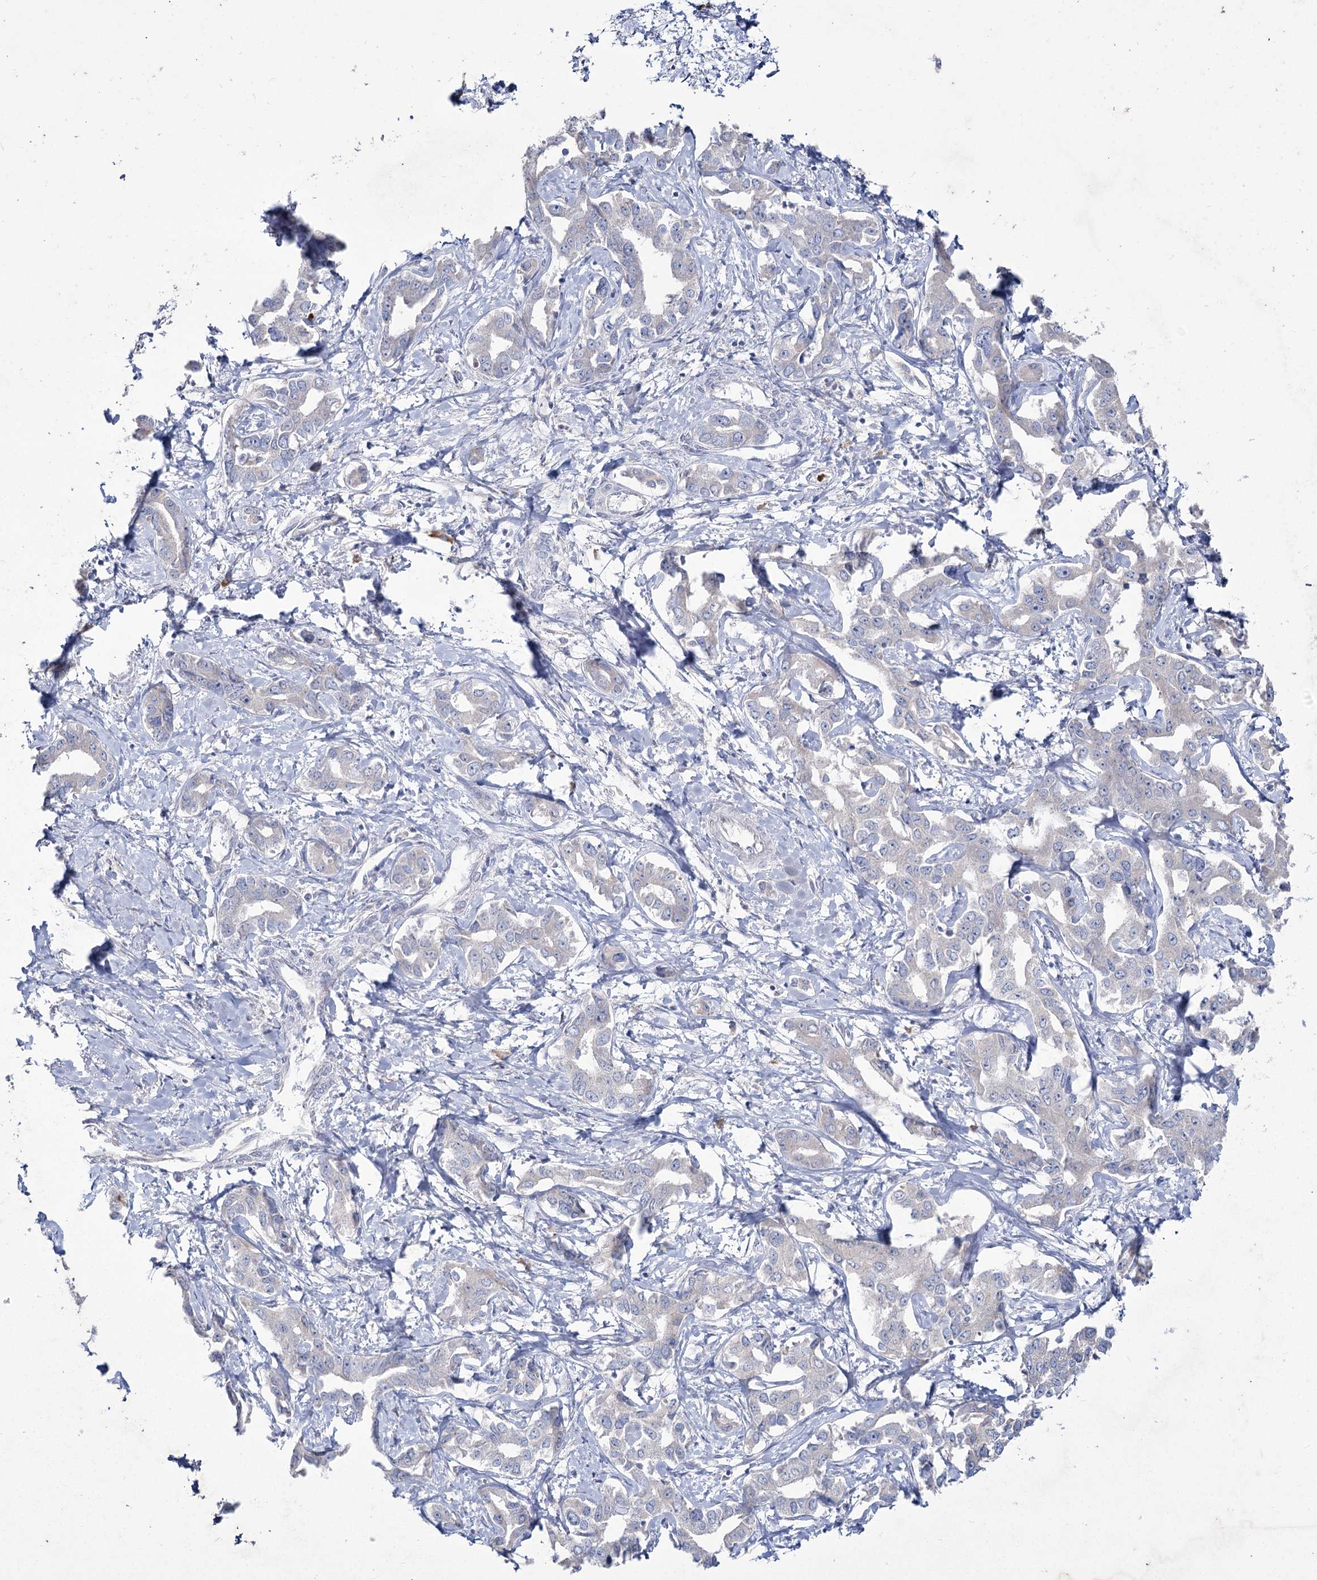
{"staining": {"intensity": "negative", "quantity": "none", "location": "none"}, "tissue": "liver cancer", "cell_type": "Tumor cells", "image_type": "cancer", "snomed": [{"axis": "morphology", "description": "Cholangiocarcinoma"}, {"axis": "topography", "description": "Liver"}], "caption": "A high-resolution micrograph shows immunohistochemistry staining of liver cancer, which reveals no significant staining in tumor cells. Brightfield microscopy of immunohistochemistry stained with DAB (brown) and hematoxylin (blue), captured at high magnification.", "gene": "NIPAL4", "patient": {"sex": "male", "age": 59}}